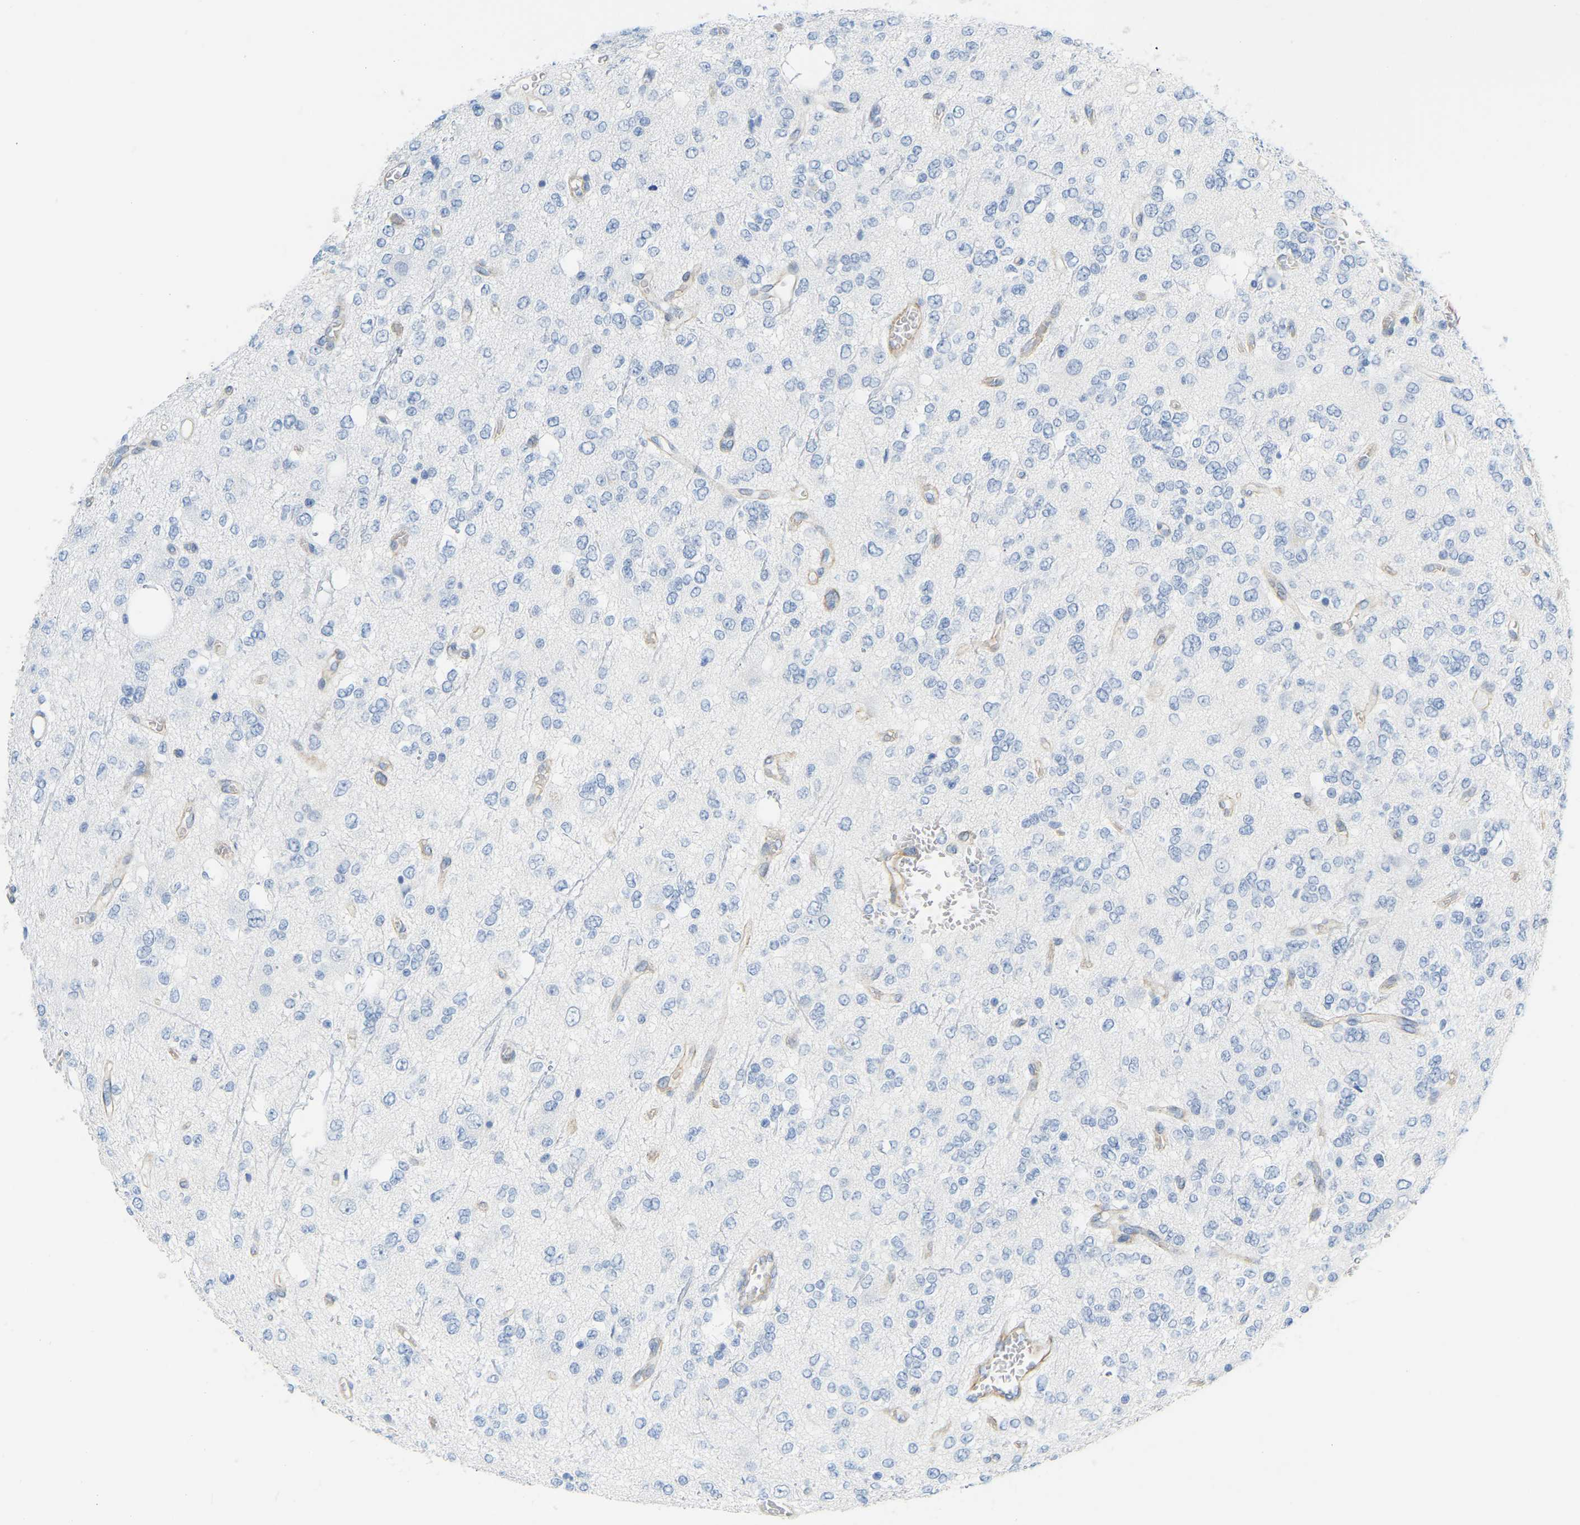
{"staining": {"intensity": "negative", "quantity": "none", "location": "none"}, "tissue": "glioma", "cell_type": "Tumor cells", "image_type": "cancer", "snomed": [{"axis": "morphology", "description": "Glioma, malignant, Low grade"}, {"axis": "topography", "description": "Brain"}], "caption": "Histopathology image shows no significant protein positivity in tumor cells of glioma. (DAB (3,3'-diaminobenzidine) IHC visualized using brightfield microscopy, high magnification).", "gene": "MYL3", "patient": {"sex": "male", "age": 38}}